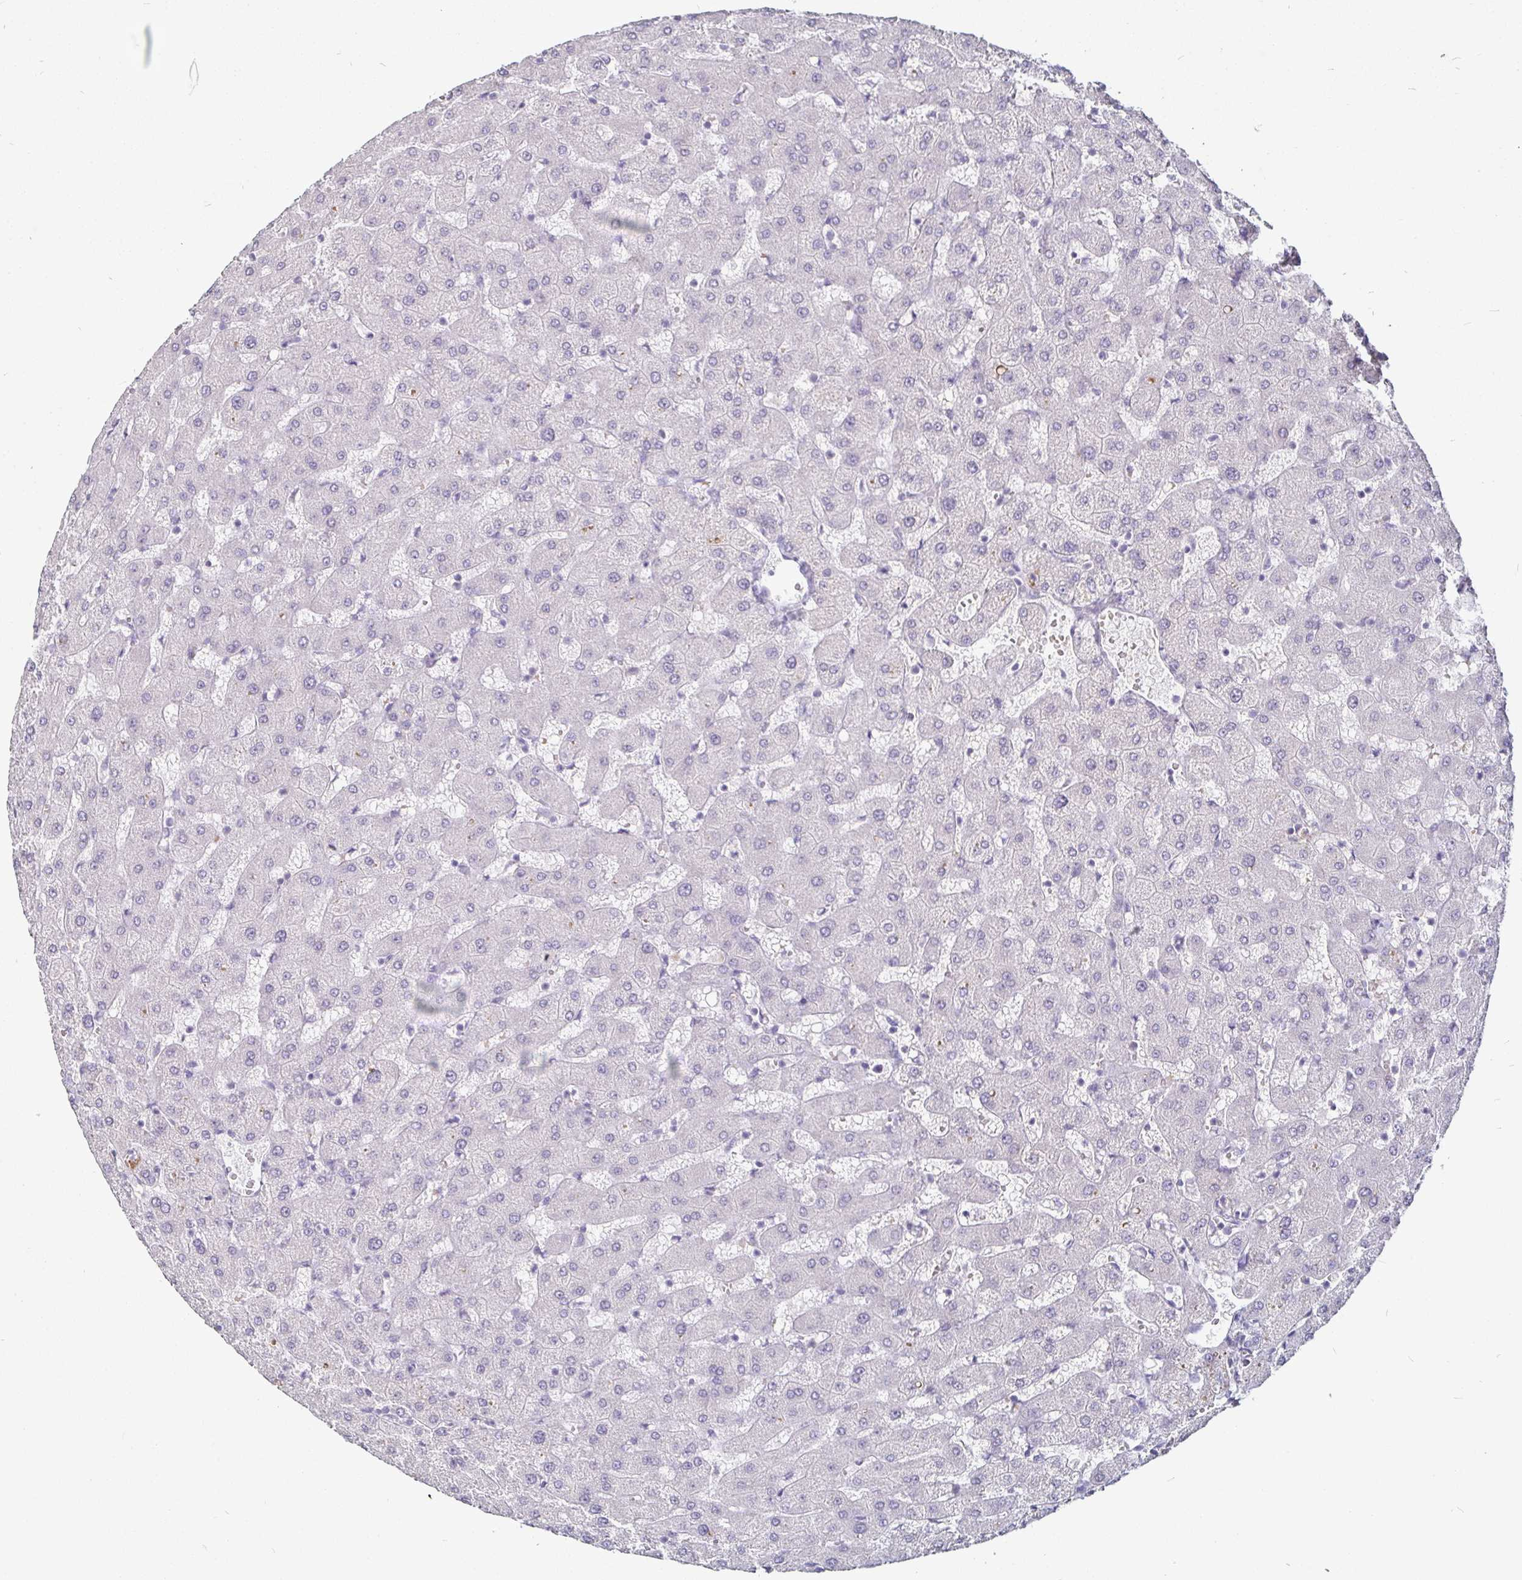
{"staining": {"intensity": "negative", "quantity": "none", "location": "none"}, "tissue": "liver", "cell_type": "Cholangiocytes", "image_type": "normal", "snomed": [{"axis": "morphology", "description": "Normal tissue, NOS"}, {"axis": "topography", "description": "Liver"}], "caption": "This is an IHC photomicrograph of unremarkable human liver. There is no positivity in cholangiocytes.", "gene": "FAIM2", "patient": {"sex": "female", "age": 63}}